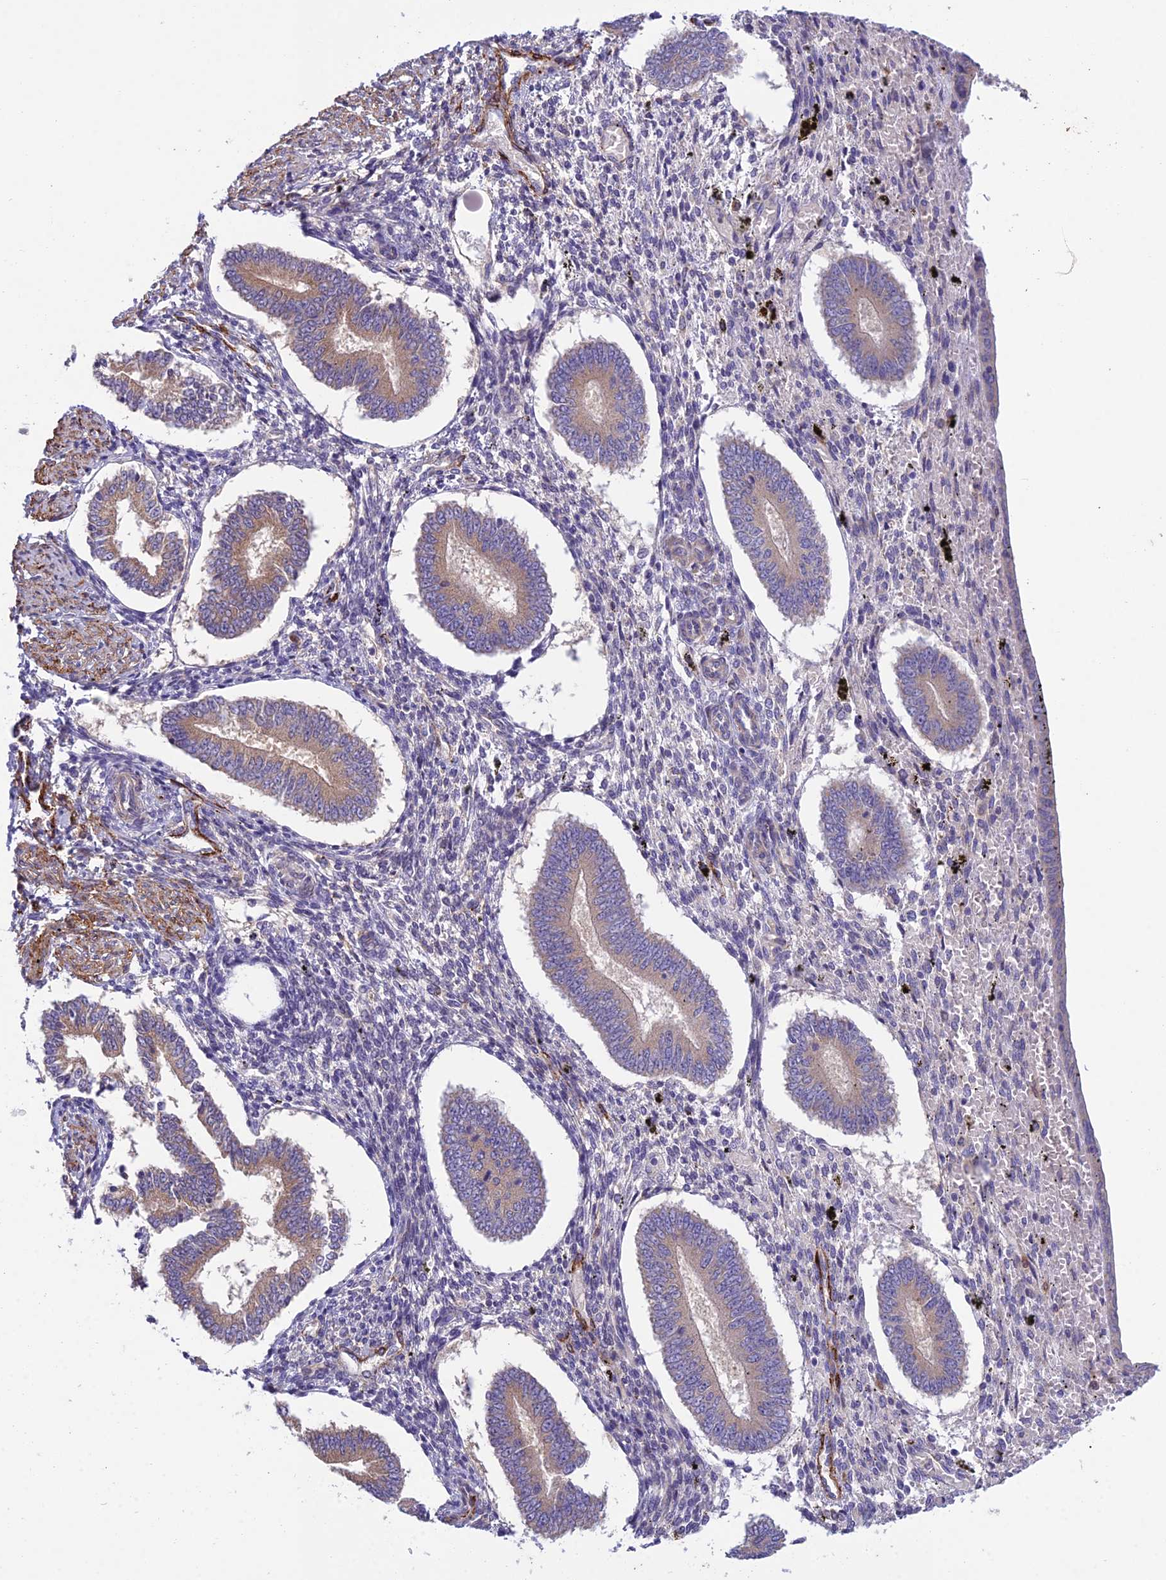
{"staining": {"intensity": "negative", "quantity": "none", "location": "none"}, "tissue": "endometrium", "cell_type": "Cells in endometrial stroma", "image_type": "normal", "snomed": [{"axis": "morphology", "description": "Normal tissue, NOS"}, {"axis": "topography", "description": "Endometrium"}], "caption": "IHC of unremarkable endometrium demonstrates no expression in cells in endometrial stroma.", "gene": "DUS2", "patient": {"sex": "female", "age": 42}}